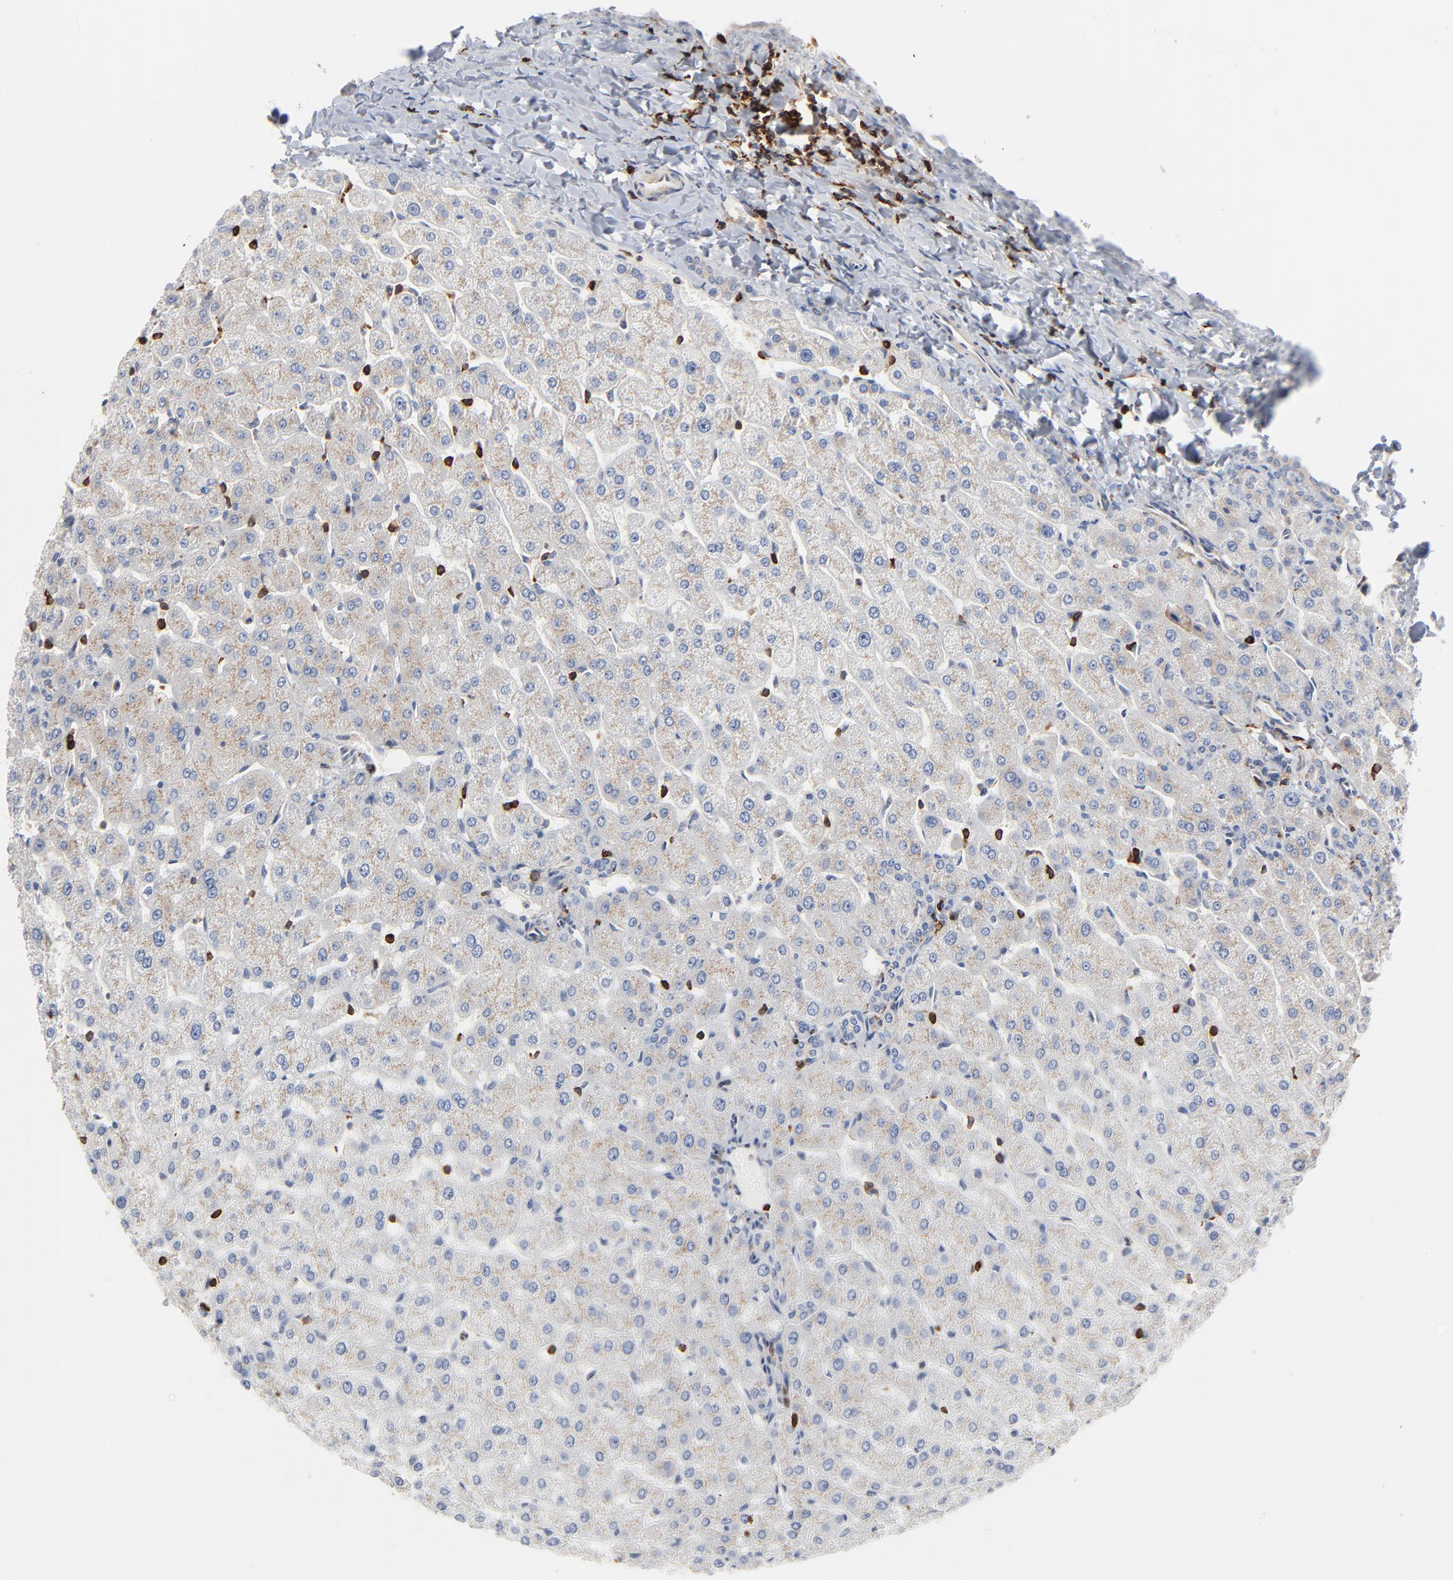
{"staining": {"intensity": "negative", "quantity": "none", "location": "none"}, "tissue": "liver", "cell_type": "Cholangiocytes", "image_type": "normal", "snomed": [{"axis": "morphology", "description": "Normal tissue, NOS"}, {"axis": "morphology", "description": "Fibrosis, NOS"}, {"axis": "topography", "description": "Liver"}], "caption": "This histopathology image is of benign liver stained with immunohistochemistry to label a protein in brown with the nuclei are counter-stained blue. There is no staining in cholangiocytes.", "gene": "SH3KBP1", "patient": {"sex": "female", "age": 29}}